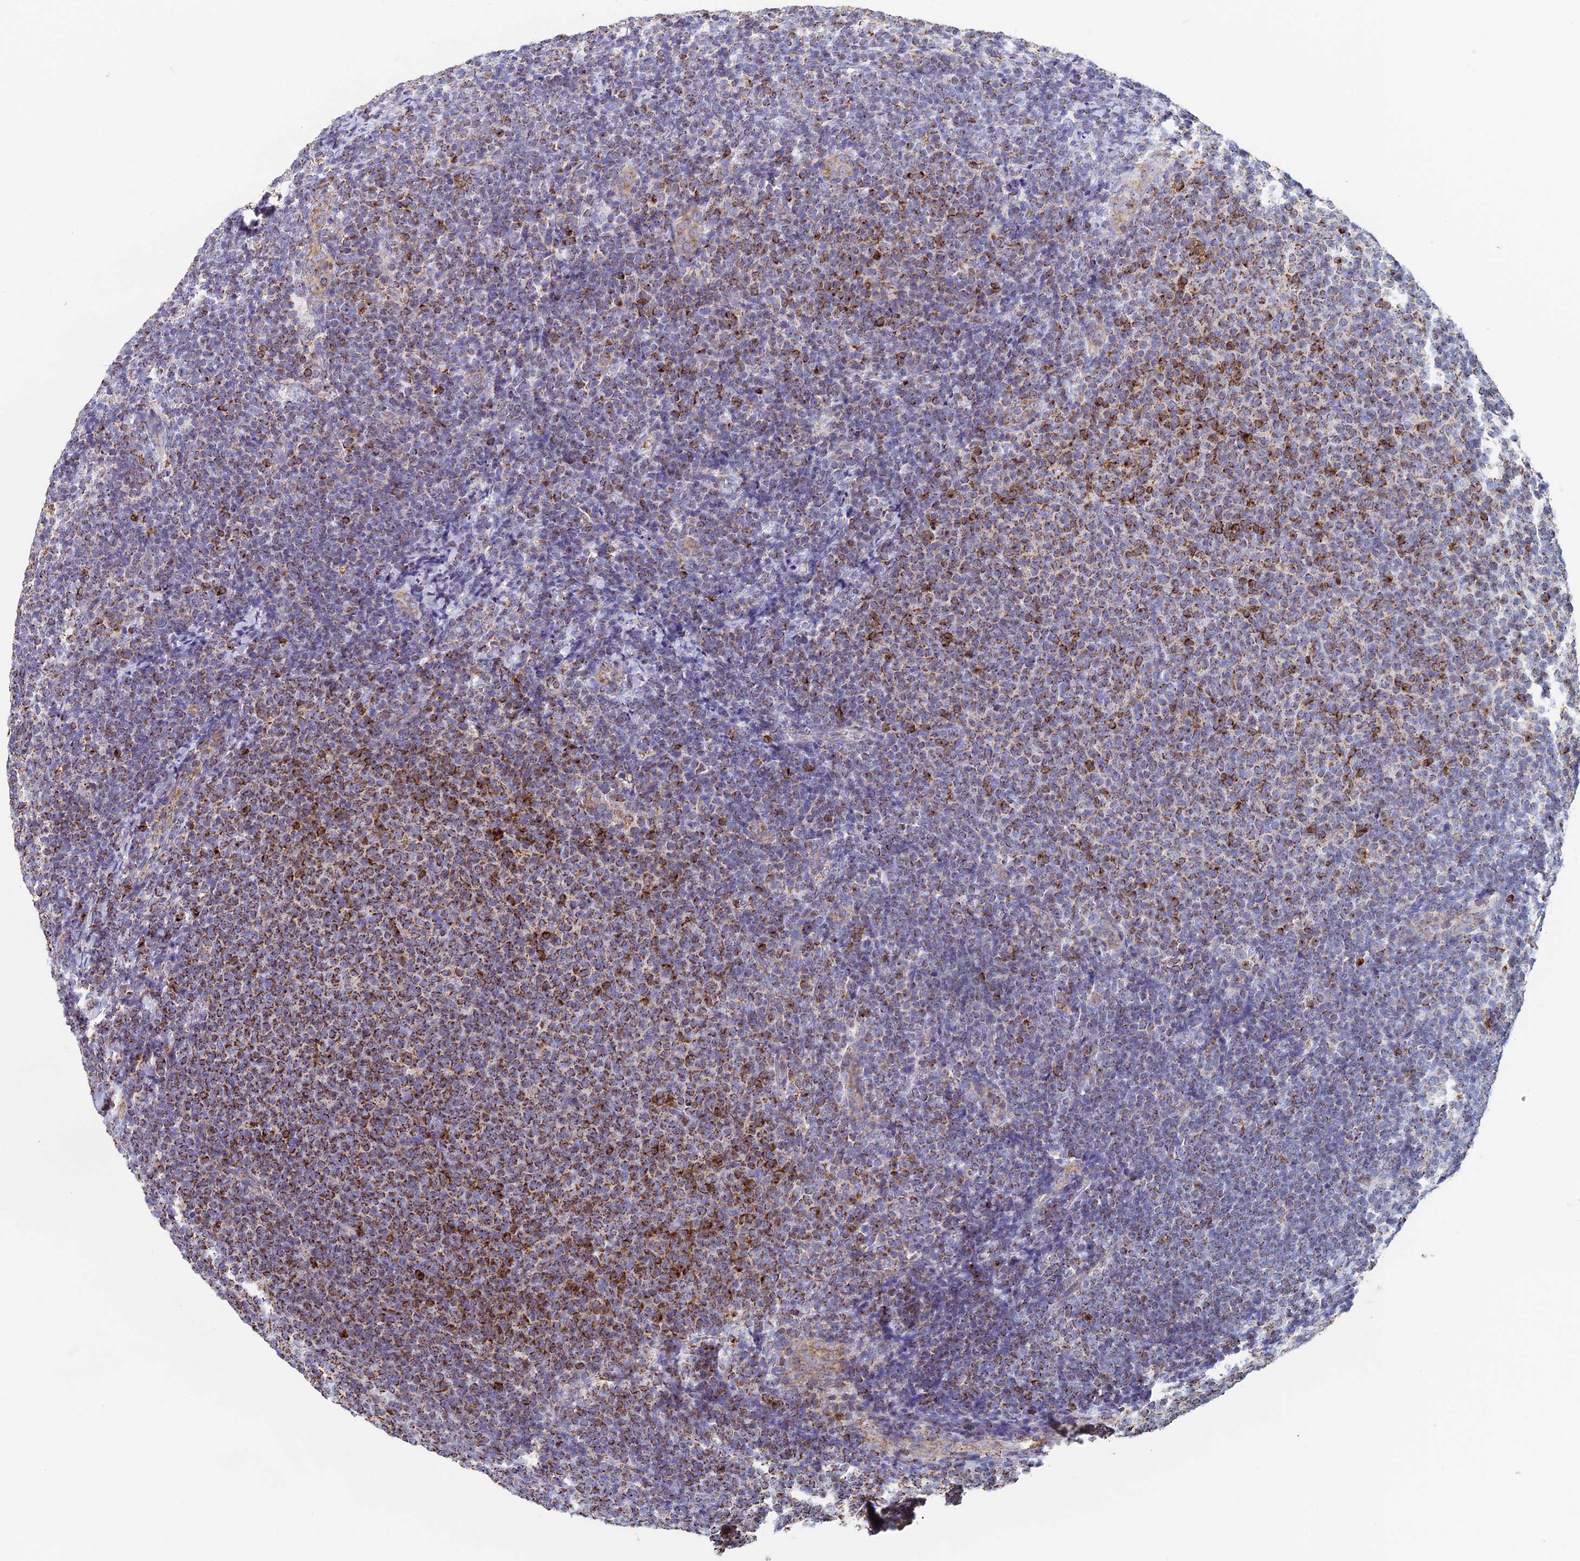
{"staining": {"intensity": "moderate", "quantity": "25%-75%", "location": "cytoplasmic/membranous"}, "tissue": "lymphoma", "cell_type": "Tumor cells", "image_type": "cancer", "snomed": [{"axis": "morphology", "description": "Malignant lymphoma, non-Hodgkin's type, Low grade"}, {"axis": "topography", "description": "Lymph node"}], "caption": "Tumor cells show medium levels of moderate cytoplasmic/membranous staining in approximately 25%-75% of cells in human lymphoma. (DAB IHC, brown staining for protein, blue staining for nuclei).", "gene": "SPOCK2", "patient": {"sex": "male", "age": 66}}